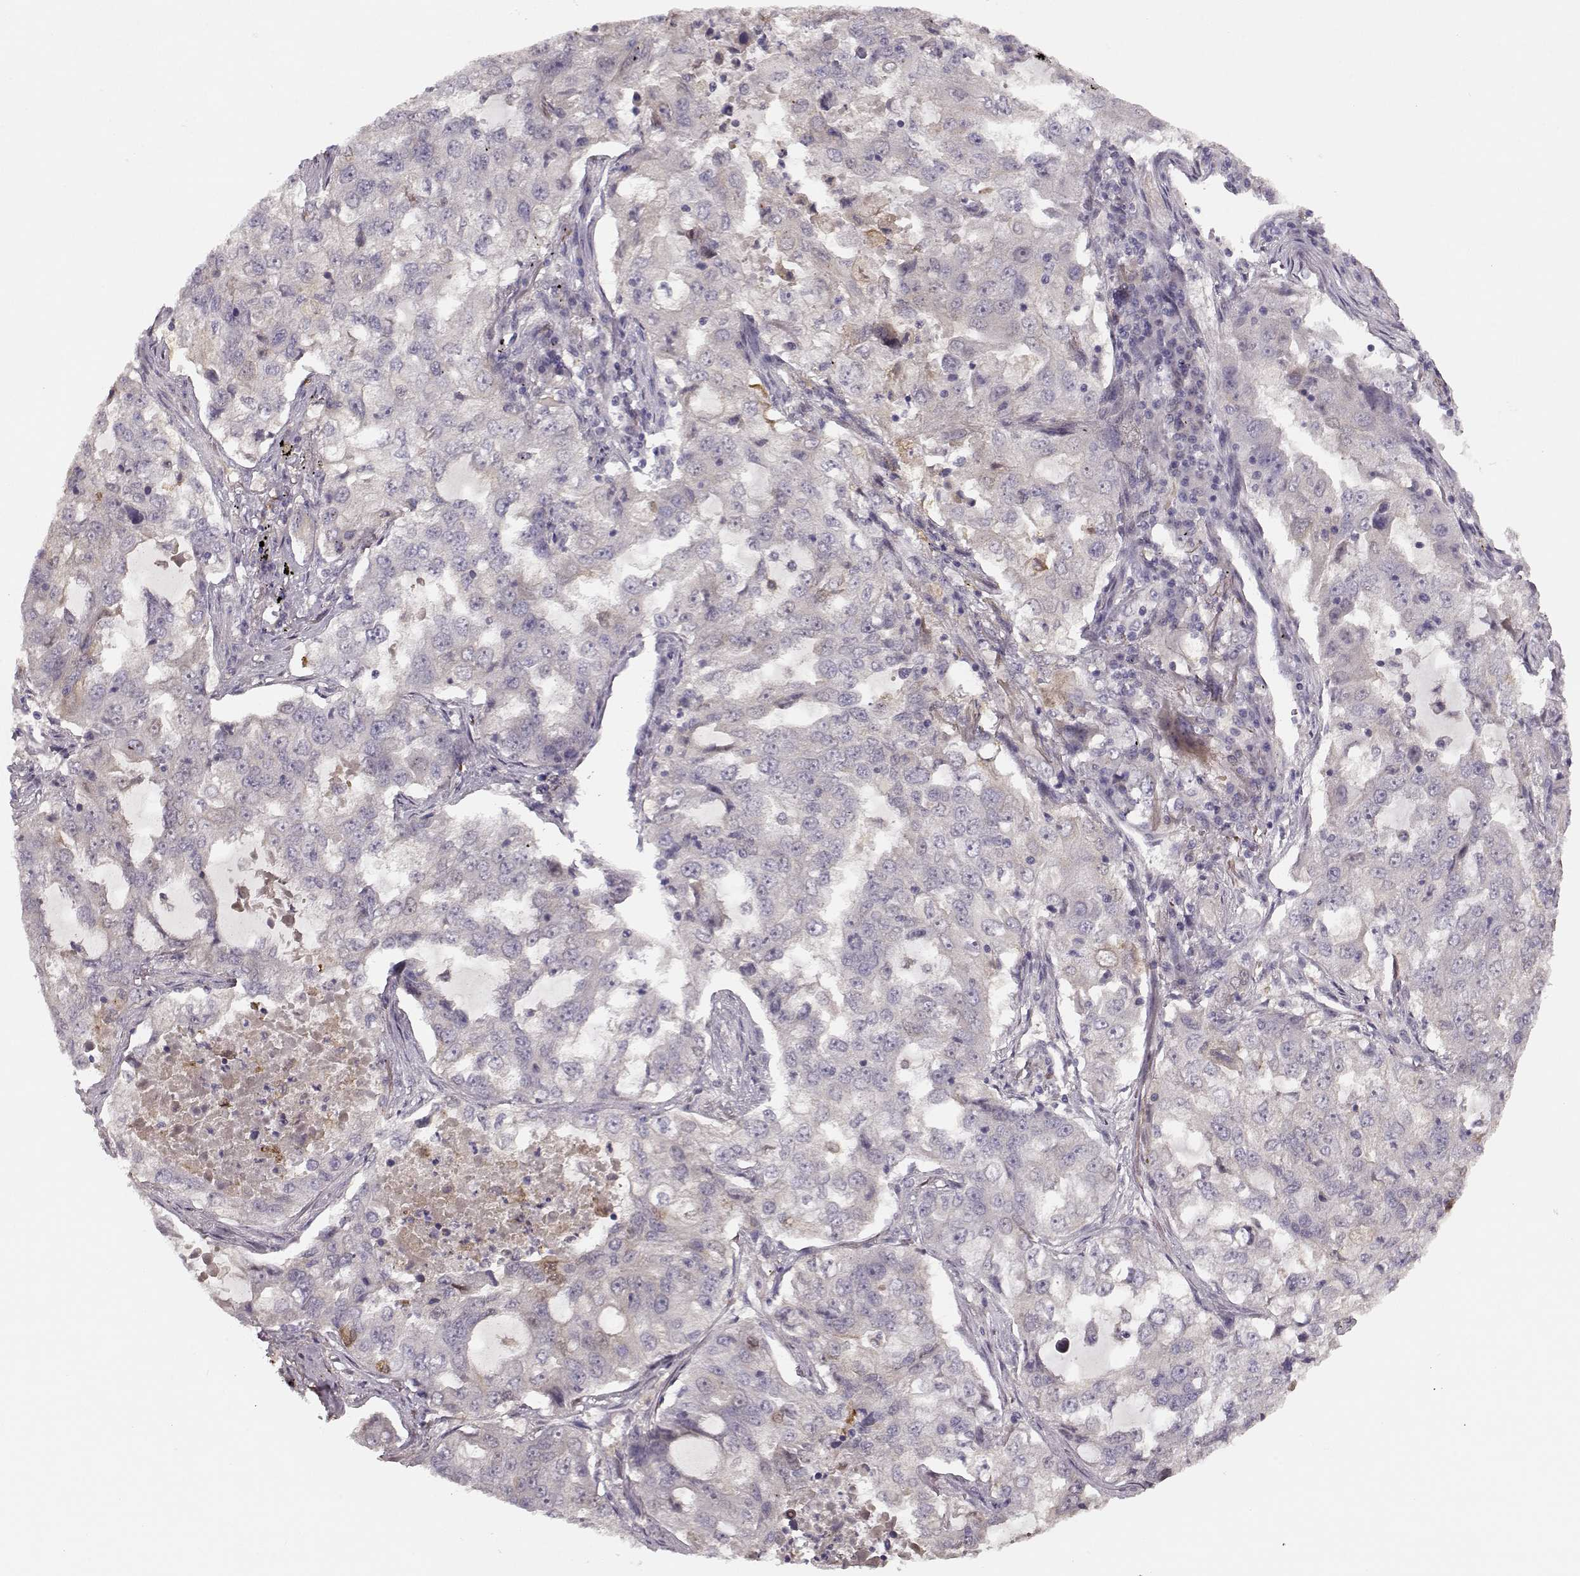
{"staining": {"intensity": "negative", "quantity": "none", "location": "none"}, "tissue": "lung cancer", "cell_type": "Tumor cells", "image_type": "cancer", "snomed": [{"axis": "morphology", "description": "Adenocarcinoma, NOS"}, {"axis": "topography", "description": "Lung"}], "caption": "DAB (3,3'-diaminobenzidine) immunohistochemical staining of human adenocarcinoma (lung) exhibits no significant expression in tumor cells.", "gene": "MTR", "patient": {"sex": "female", "age": 61}}